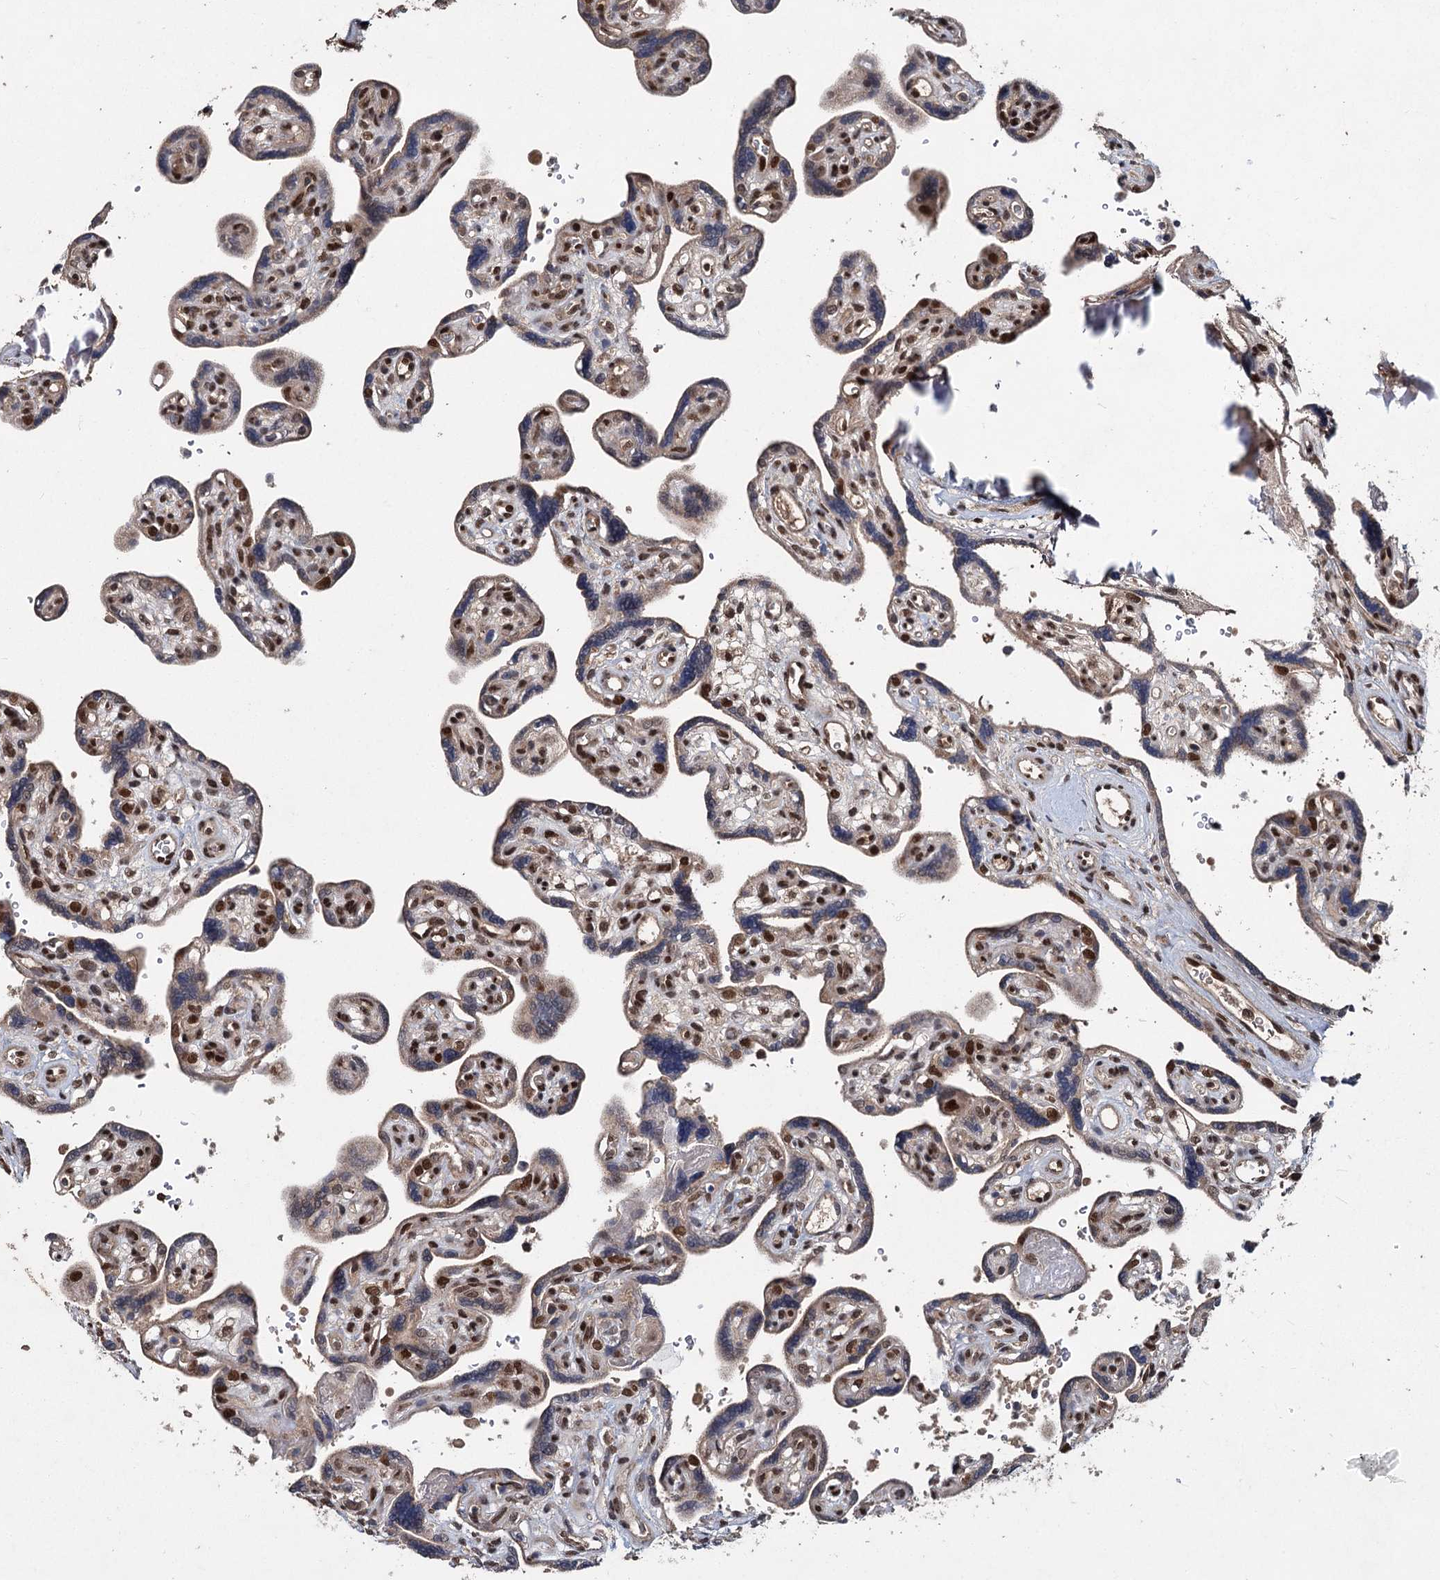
{"staining": {"intensity": "strong", "quantity": "<25%", "location": "nuclear"}, "tissue": "placenta", "cell_type": "Trophoblastic cells", "image_type": "normal", "snomed": [{"axis": "morphology", "description": "Normal tissue, NOS"}, {"axis": "topography", "description": "Placenta"}], "caption": "An immunohistochemistry (IHC) histopathology image of benign tissue is shown. Protein staining in brown labels strong nuclear positivity in placenta within trophoblastic cells.", "gene": "MYG1", "patient": {"sex": "female", "age": 39}}